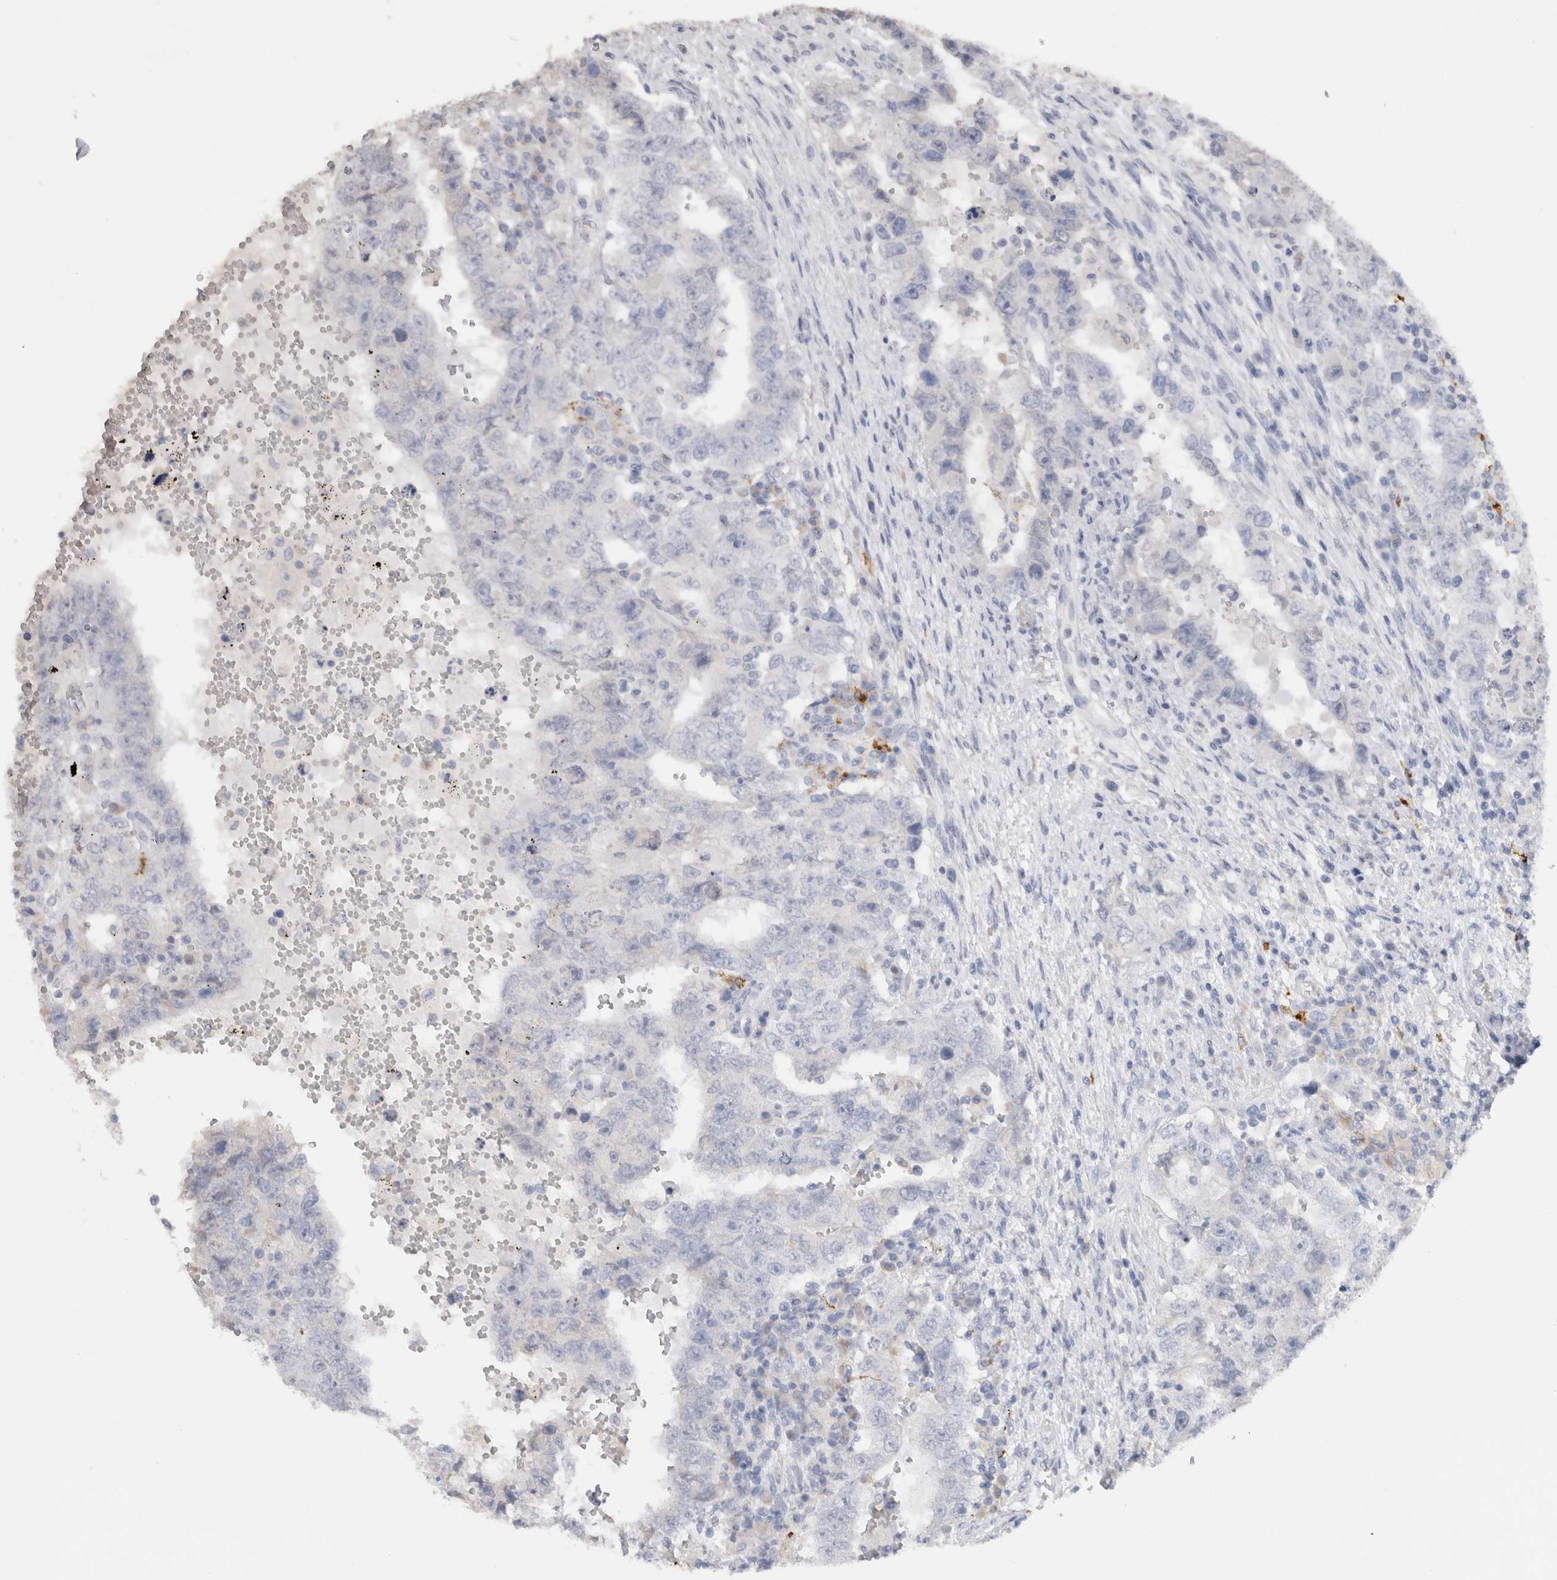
{"staining": {"intensity": "negative", "quantity": "none", "location": "none"}, "tissue": "testis cancer", "cell_type": "Tumor cells", "image_type": "cancer", "snomed": [{"axis": "morphology", "description": "Carcinoma, Embryonal, NOS"}, {"axis": "topography", "description": "Testis"}], "caption": "Tumor cells show no significant staining in testis cancer (embryonal carcinoma). (DAB immunohistochemistry (IHC) visualized using brightfield microscopy, high magnification).", "gene": "LAMP3", "patient": {"sex": "male", "age": 26}}